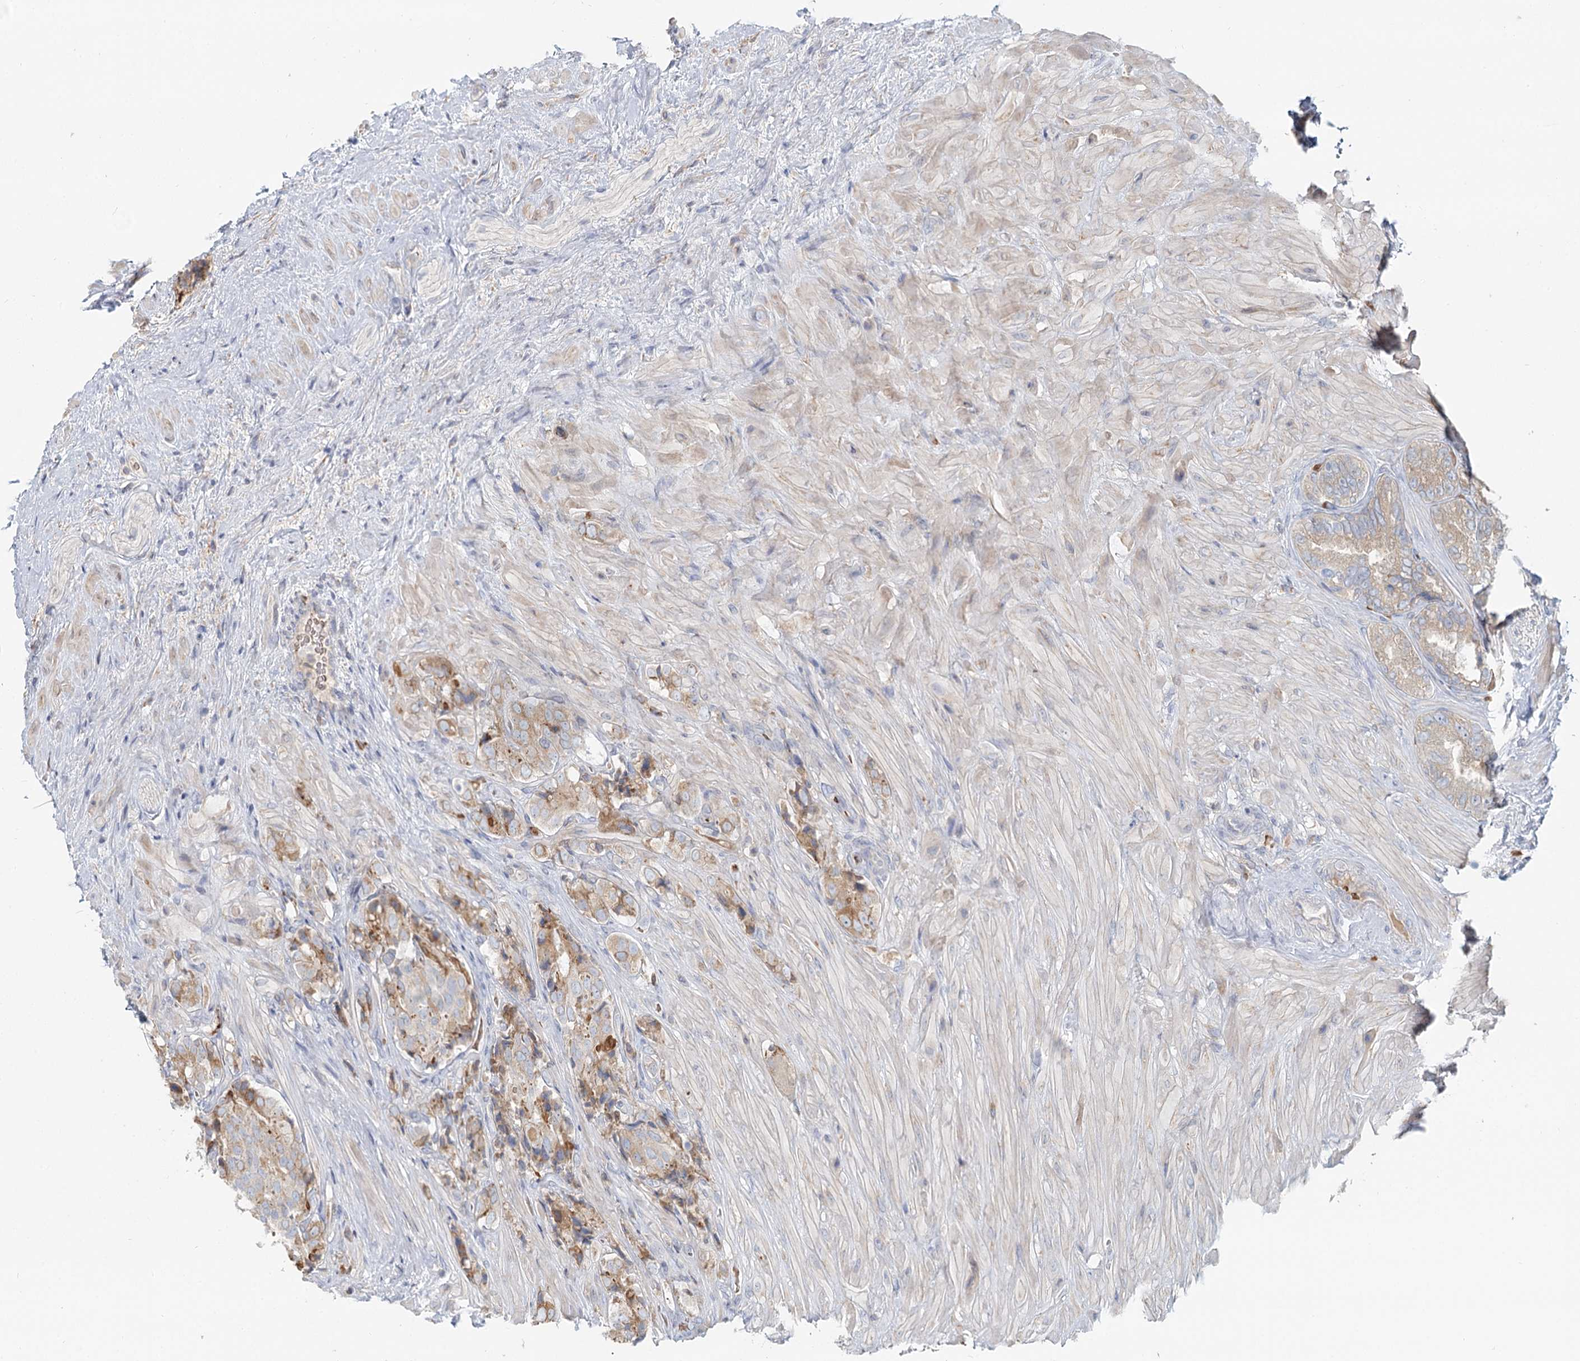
{"staining": {"intensity": "moderate", "quantity": "<25%", "location": "cytoplasmic/membranous"}, "tissue": "prostate cancer", "cell_type": "Tumor cells", "image_type": "cancer", "snomed": [{"axis": "morphology", "description": "Adenocarcinoma, High grade"}, {"axis": "topography", "description": "Prostate"}], "caption": "Protein staining shows moderate cytoplasmic/membranous staining in approximately <25% of tumor cells in prostate high-grade adenocarcinoma. The staining was performed using DAB (3,3'-diaminobenzidine), with brown indicating positive protein expression. Nuclei are stained blue with hematoxylin.", "gene": "ANKRD16", "patient": {"sex": "male", "age": 65}}